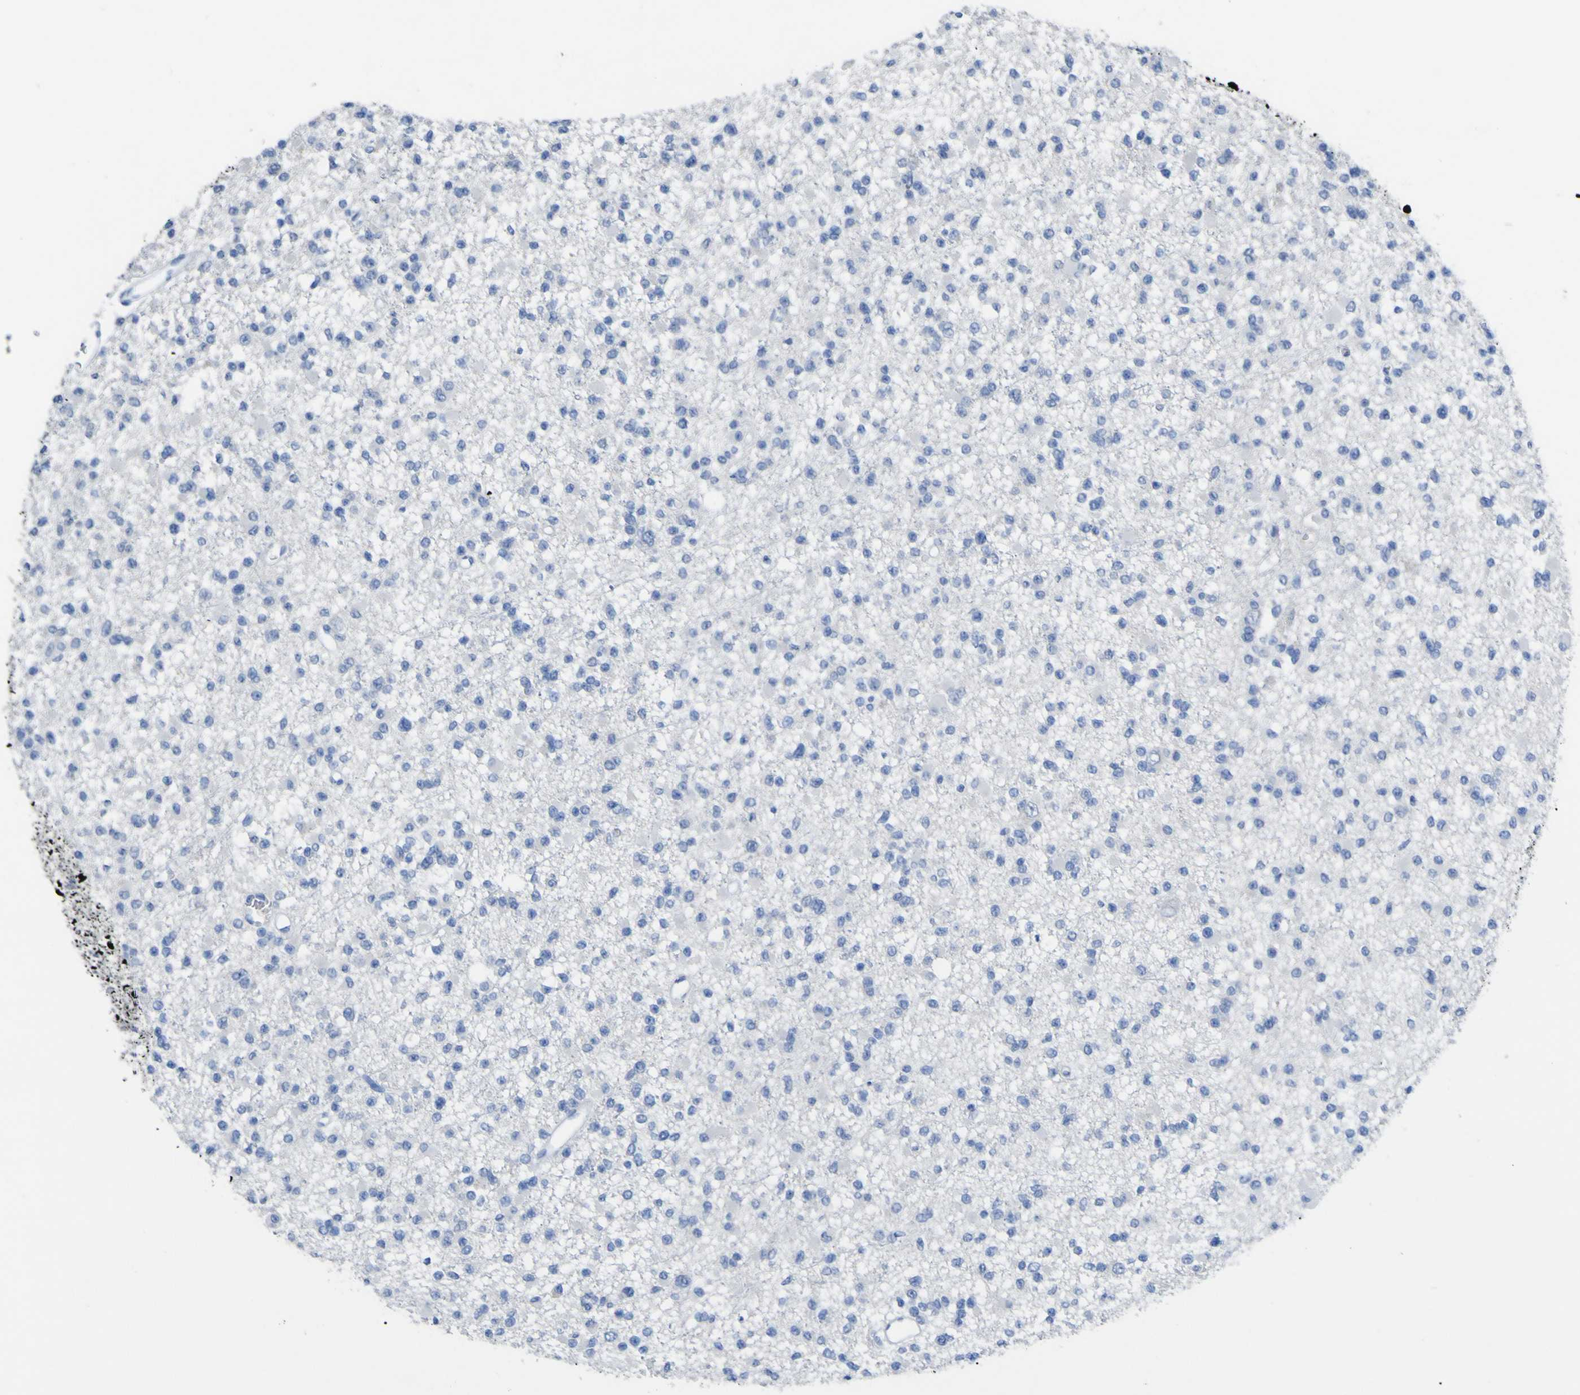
{"staining": {"intensity": "negative", "quantity": "none", "location": "none"}, "tissue": "glioma", "cell_type": "Tumor cells", "image_type": "cancer", "snomed": [{"axis": "morphology", "description": "Glioma, malignant, Low grade"}, {"axis": "topography", "description": "Brain"}], "caption": "This is an immunohistochemistry image of human malignant glioma (low-grade). There is no positivity in tumor cells.", "gene": "GCM1", "patient": {"sex": "female", "age": 22}}